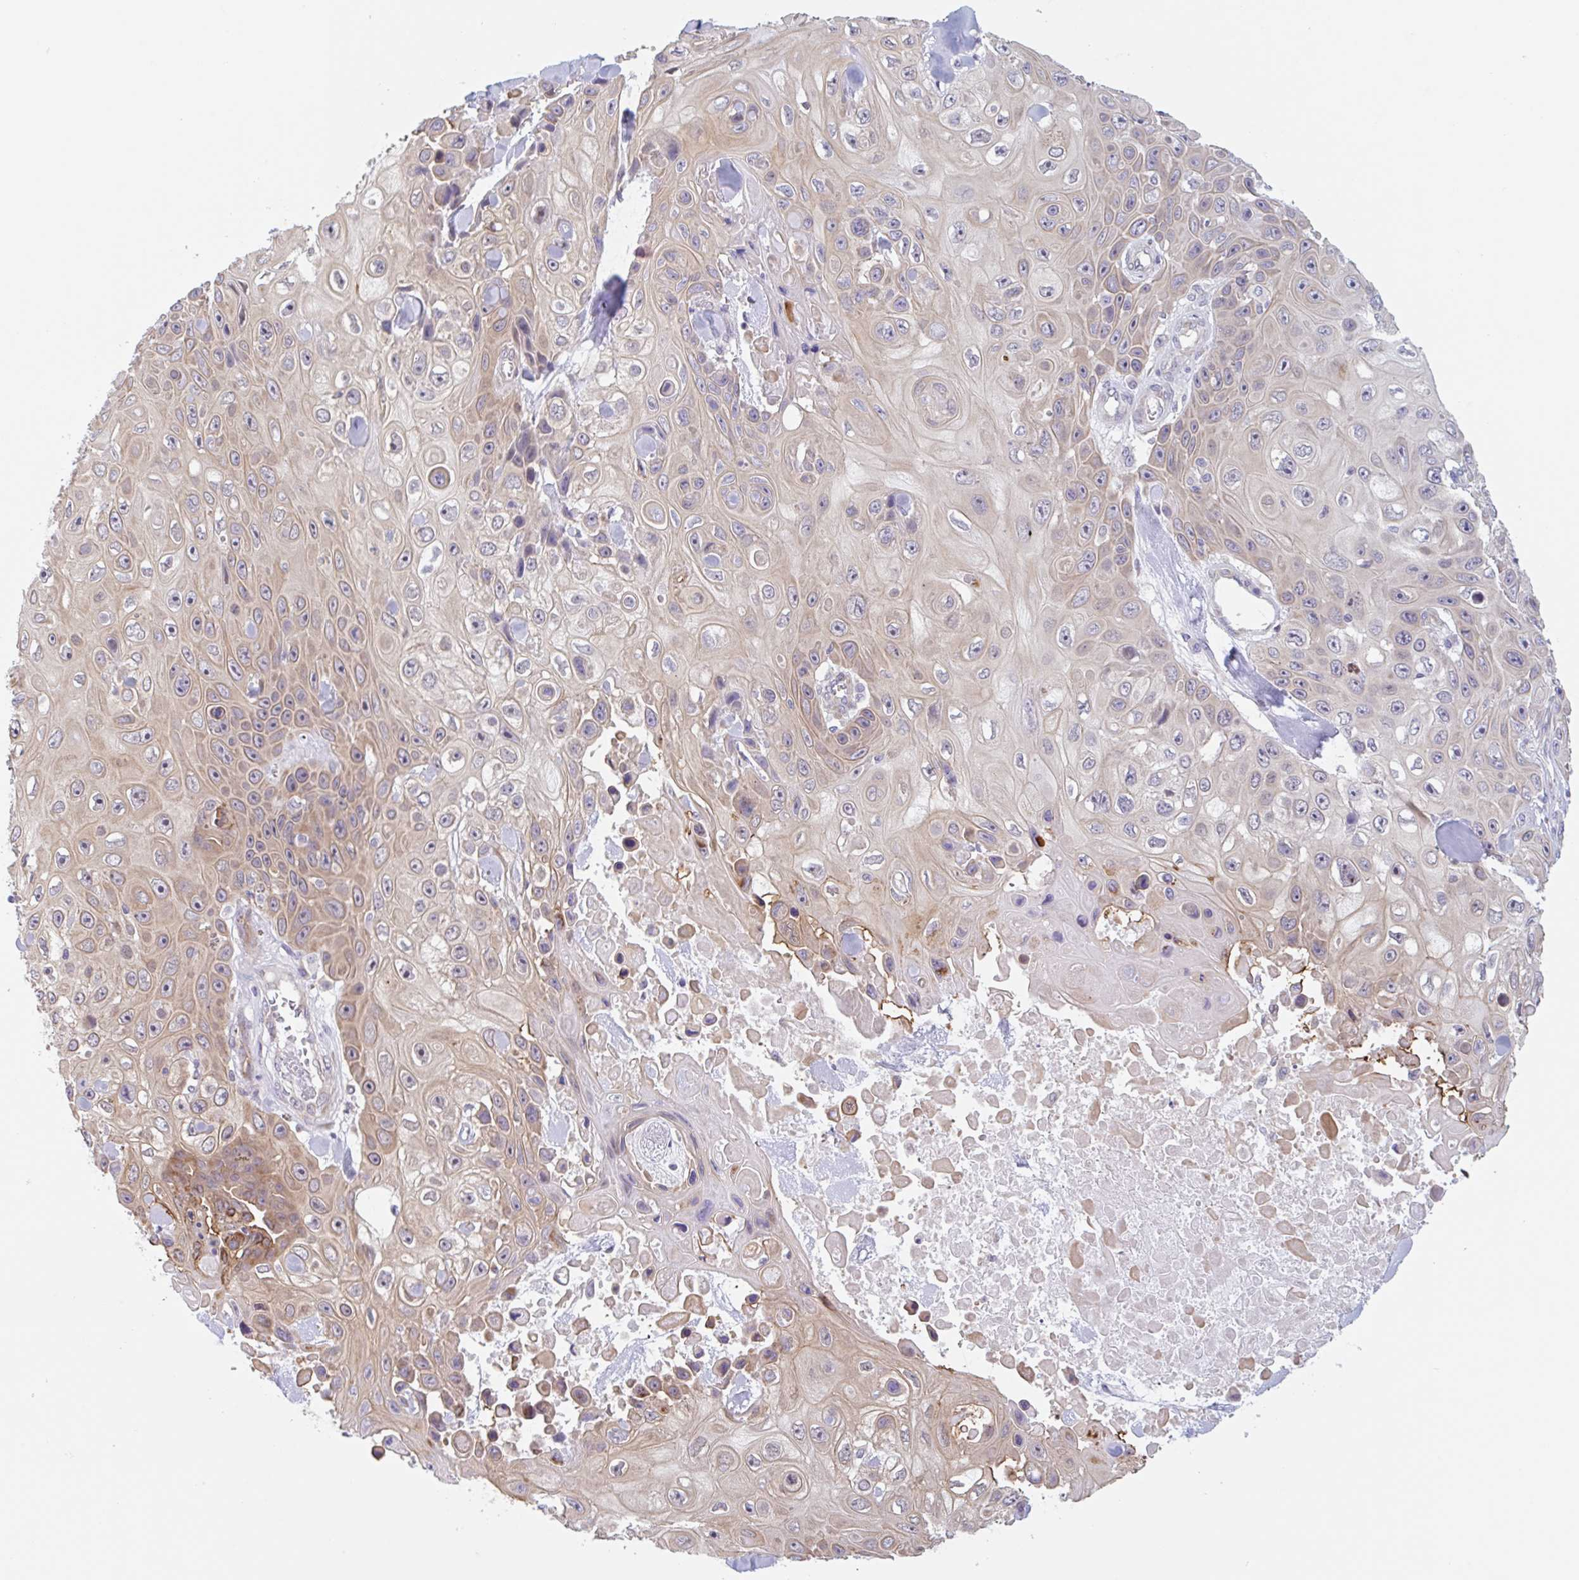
{"staining": {"intensity": "weak", "quantity": "25%-75%", "location": "cytoplasmic/membranous"}, "tissue": "skin cancer", "cell_type": "Tumor cells", "image_type": "cancer", "snomed": [{"axis": "morphology", "description": "Squamous cell carcinoma, NOS"}, {"axis": "topography", "description": "Skin"}], "caption": "Immunohistochemical staining of skin cancer (squamous cell carcinoma) exhibits low levels of weak cytoplasmic/membranous protein expression in about 25%-75% of tumor cells.", "gene": "TBPL2", "patient": {"sex": "male", "age": 82}}